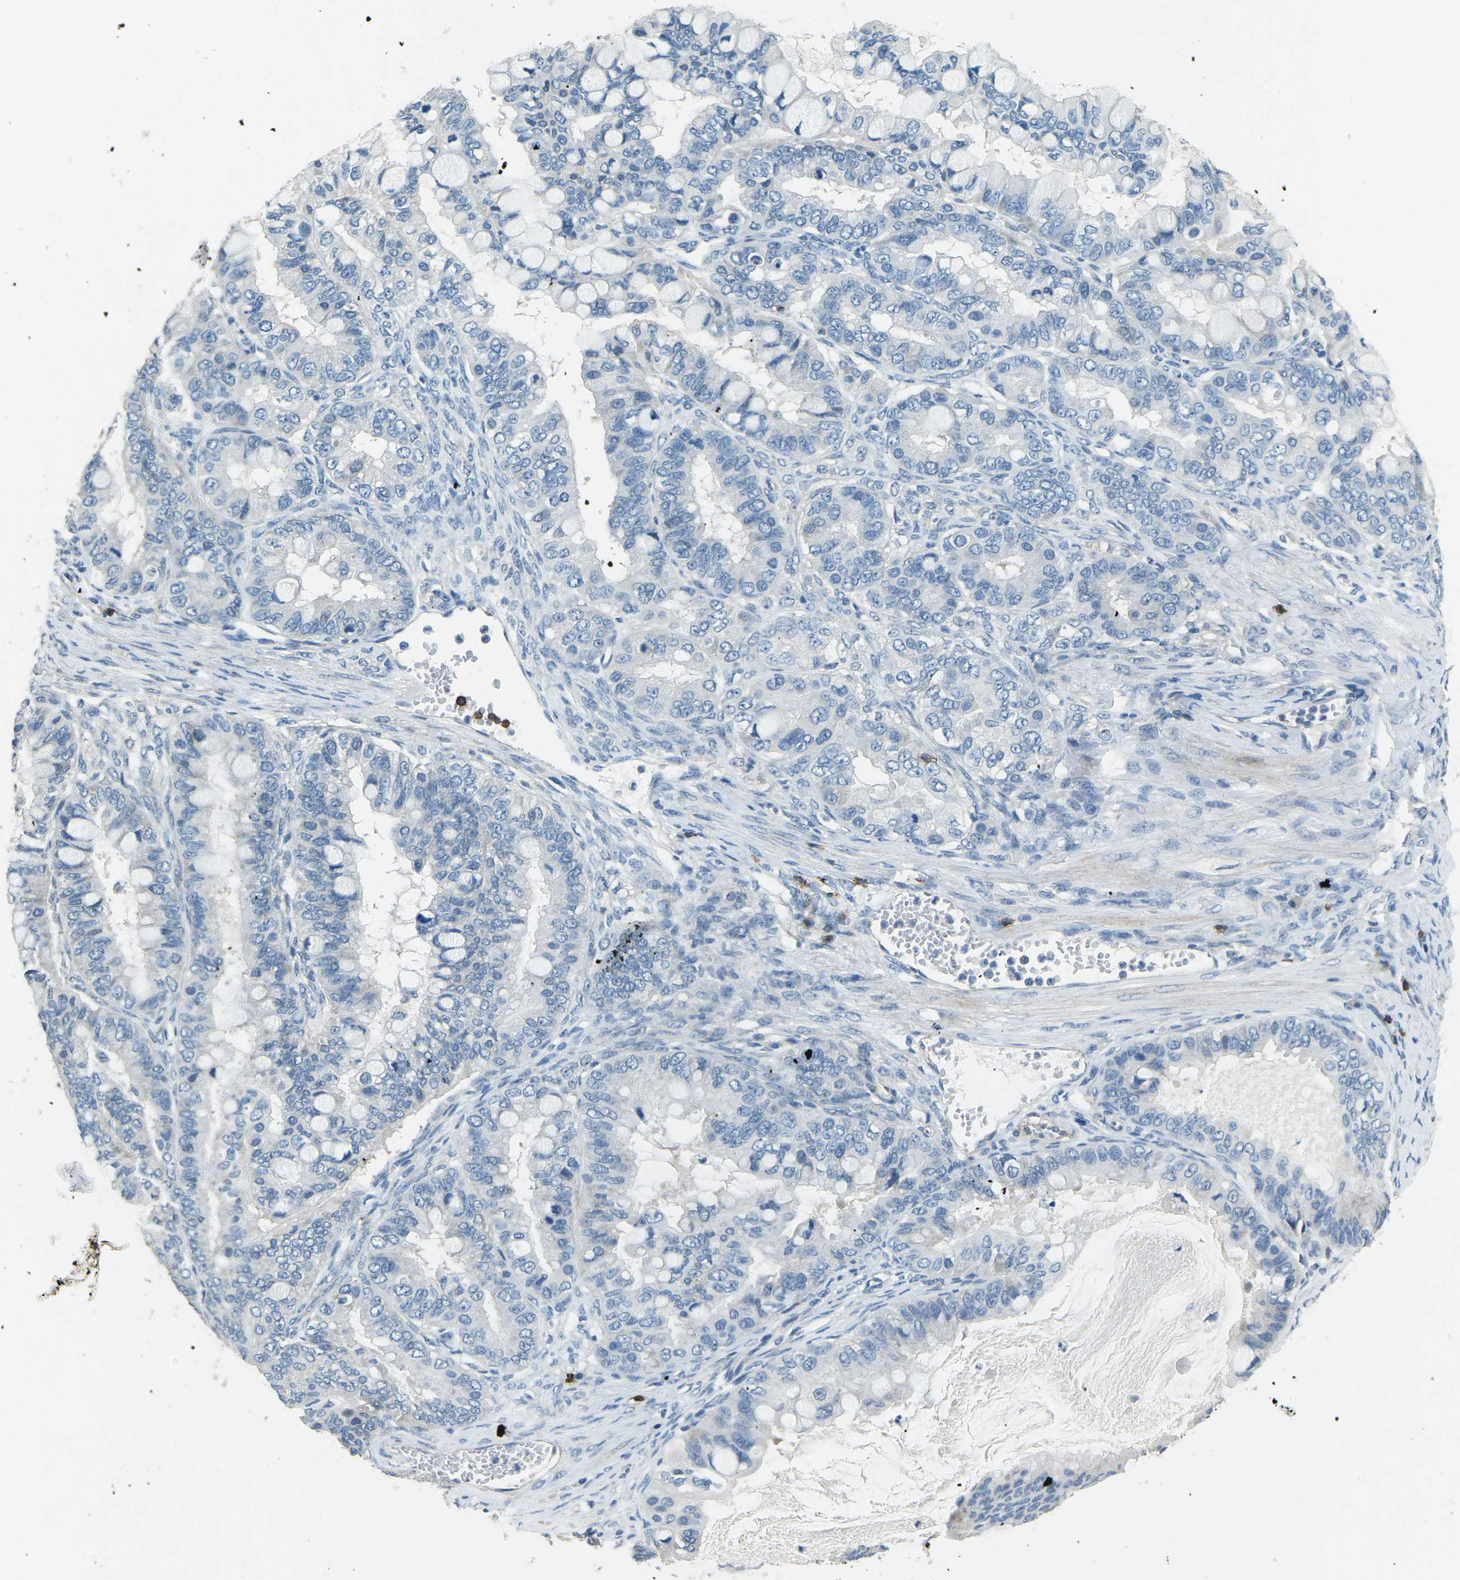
{"staining": {"intensity": "negative", "quantity": "none", "location": "none"}, "tissue": "ovarian cancer", "cell_type": "Tumor cells", "image_type": "cancer", "snomed": [{"axis": "morphology", "description": "Cystadenocarcinoma, mucinous, NOS"}, {"axis": "topography", "description": "Ovary"}], "caption": "High power microscopy micrograph of an immunohistochemistry (IHC) micrograph of ovarian cancer (mucinous cystadenocarcinoma), revealing no significant positivity in tumor cells.", "gene": "CD6", "patient": {"sex": "female", "age": 80}}